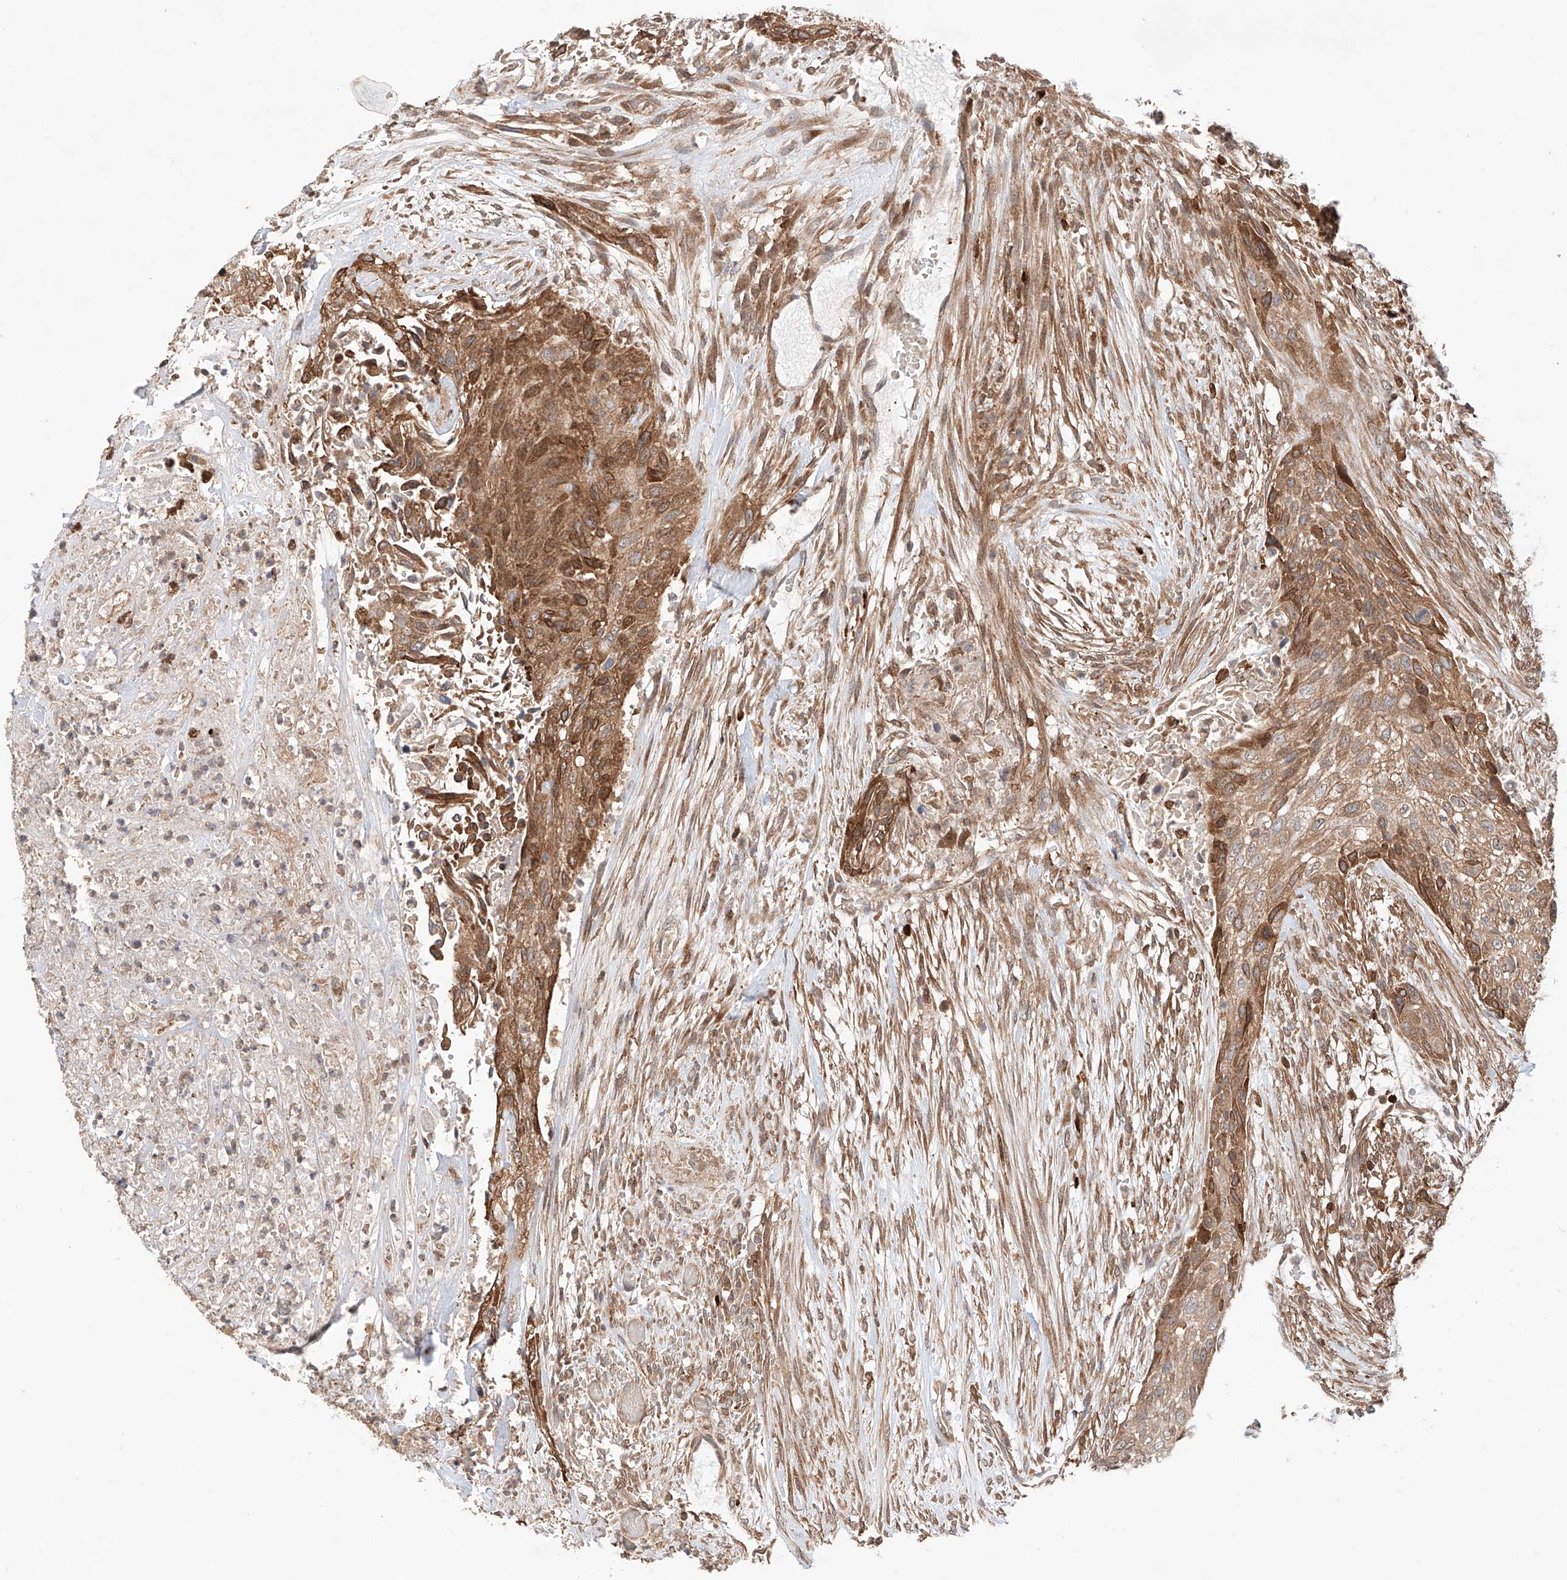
{"staining": {"intensity": "strong", "quantity": "25%-75%", "location": "cytoplasmic/membranous"}, "tissue": "urothelial cancer", "cell_type": "Tumor cells", "image_type": "cancer", "snomed": [{"axis": "morphology", "description": "Urothelial carcinoma, High grade"}, {"axis": "topography", "description": "Urinary bladder"}], "caption": "High-grade urothelial carcinoma stained for a protein demonstrates strong cytoplasmic/membranous positivity in tumor cells.", "gene": "IGSF22", "patient": {"sex": "male", "age": 35}}